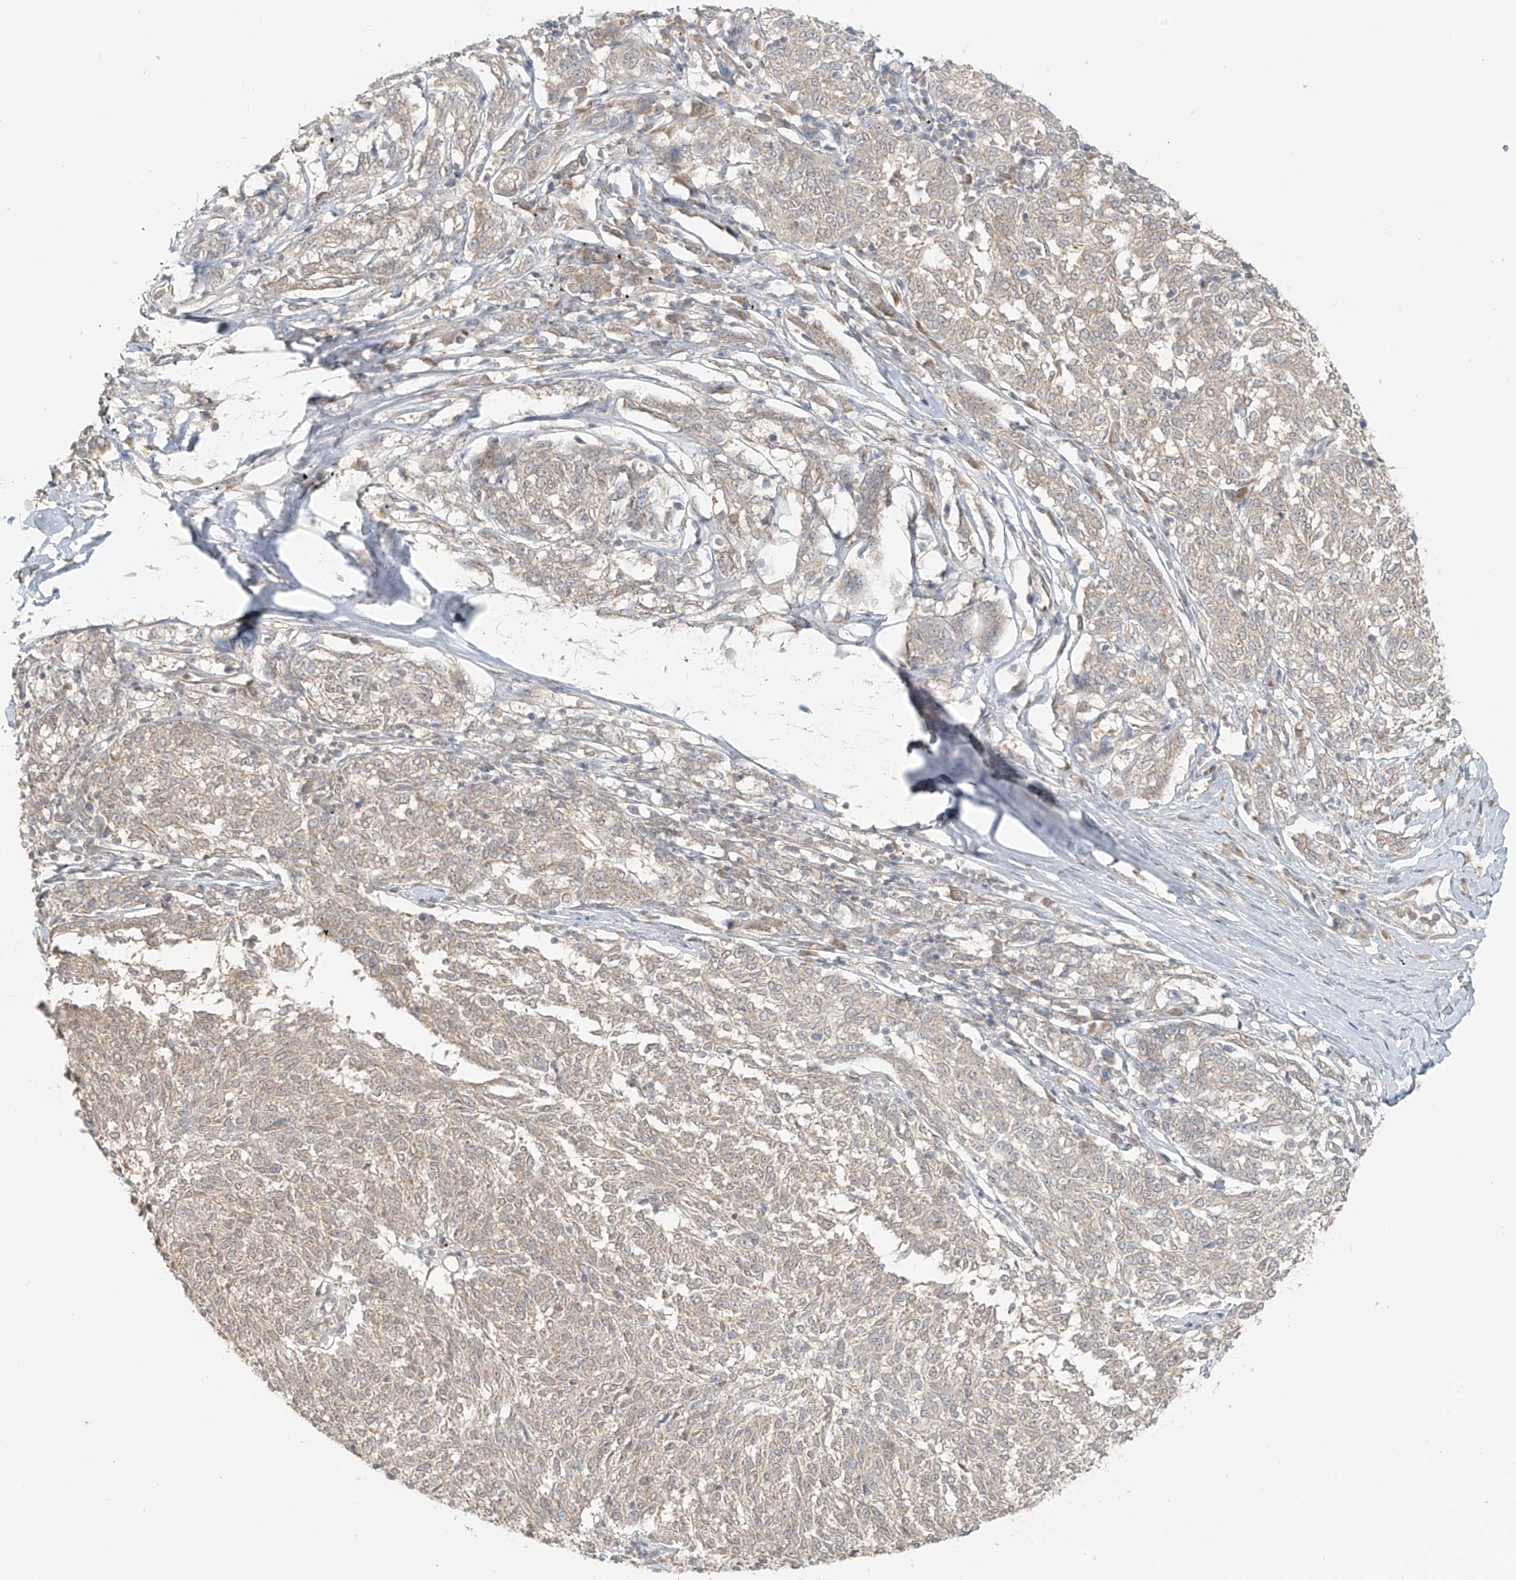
{"staining": {"intensity": "weak", "quantity": "<25%", "location": "cytoplasmic/membranous"}, "tissue": "melanoma", "cell_type": "Tumor cells", "image_type": "cancer", "snomed": [{"axis": "morphology", "description": "Malignant melanoma, NOS"}, {"axis": "topography", "description": "Skin"}], "caption": "Malignant melanoma stained for a protein using immunohistochemistry (IHC) displays no staining tumor cells.", "gene": "ABCD1", "patient": {"sex": "female", "age": 72}}